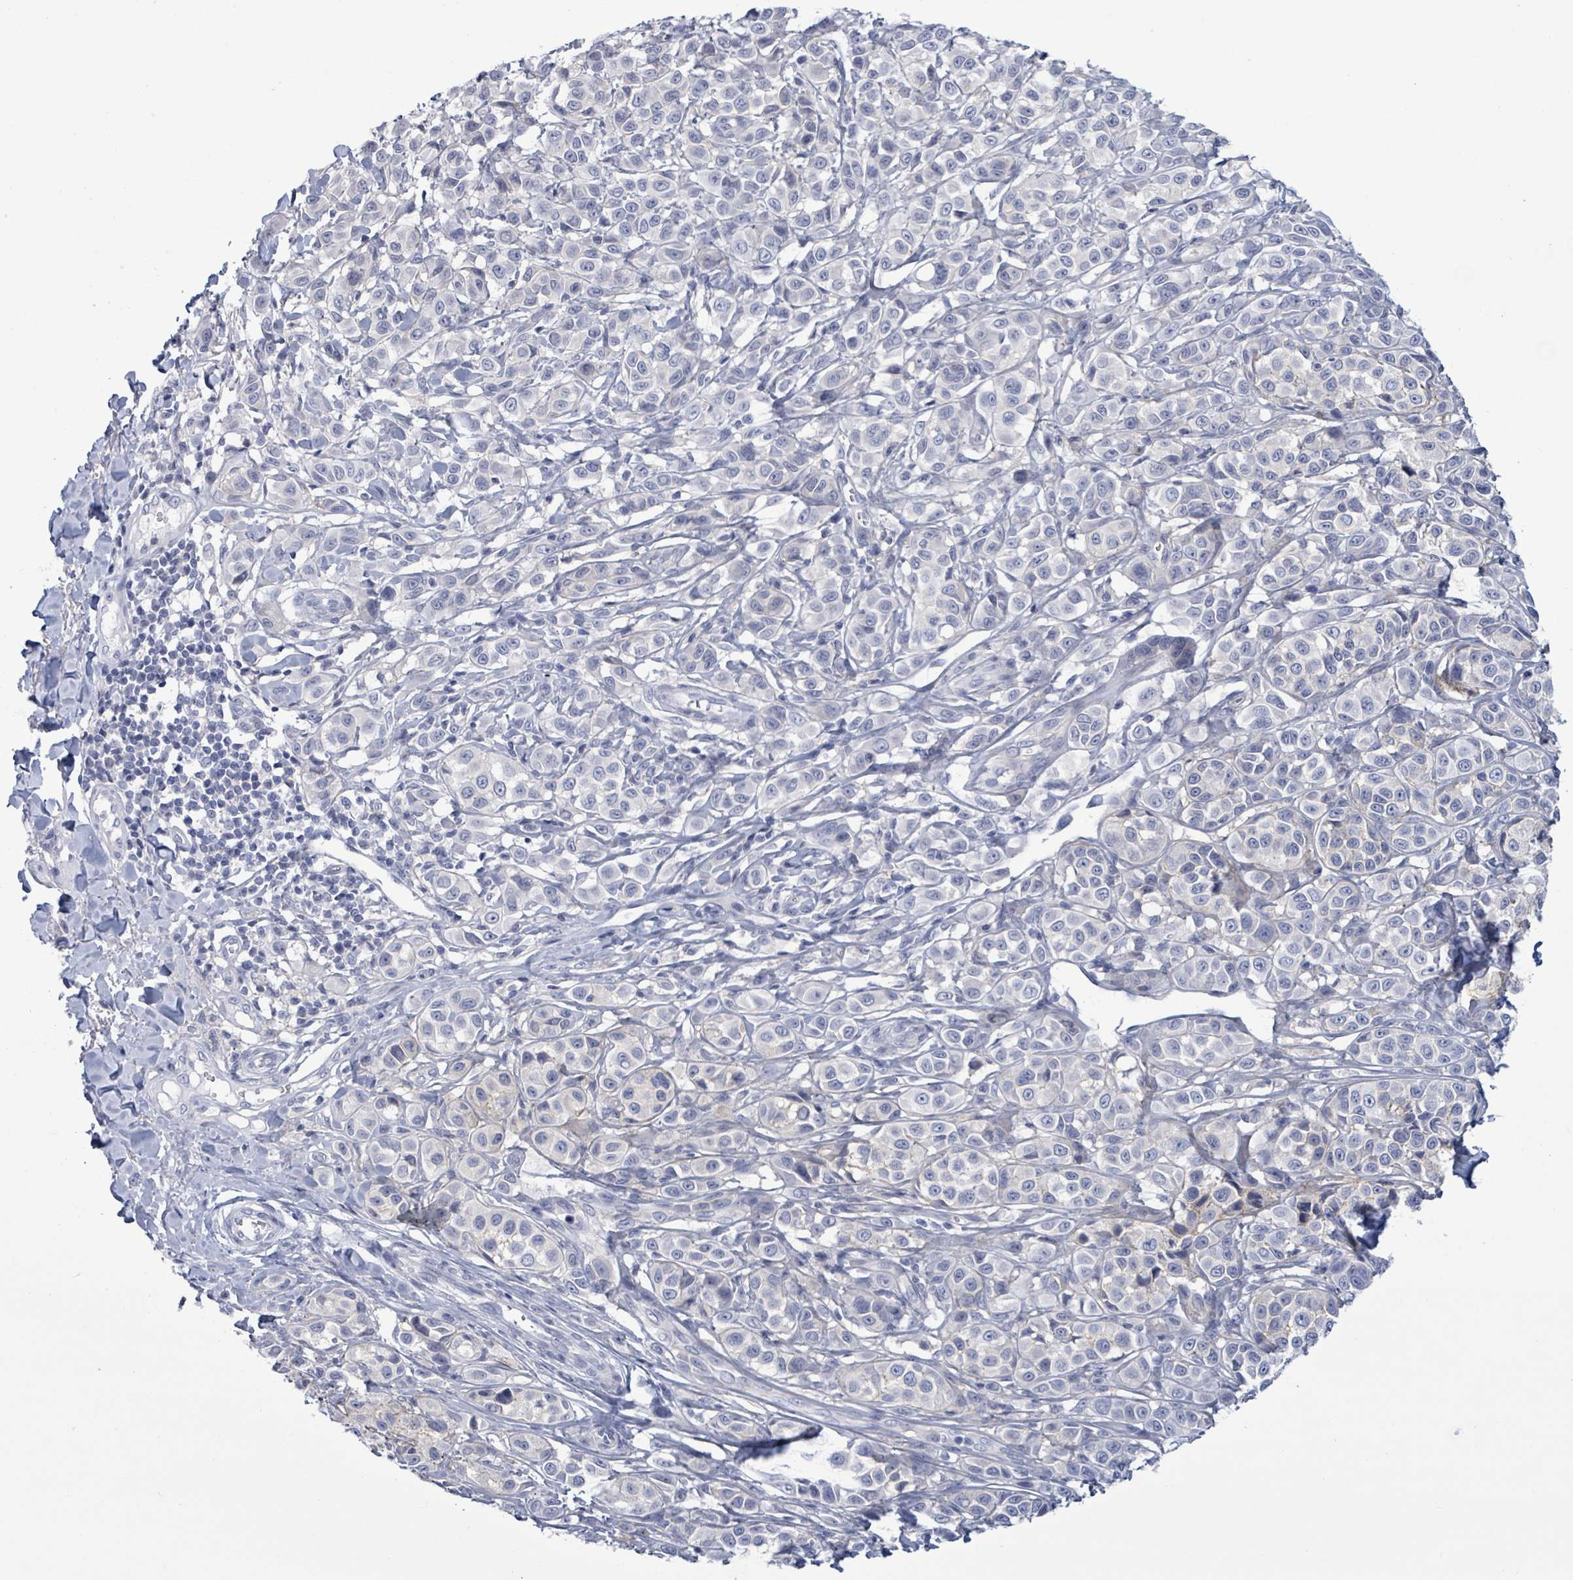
{"staining": {"intensity": "negative", "quantity": "none", "location": "none"}, "tissue": "melanoma", "cell_type": "Tumor cells", "image_type": "cancer", "snomed": [{"axis": "morphology", "description": "Malignant melanoma, NOS"}, {"axis": "topography", "description": "Skin"}], "caption": "Melanoma was stained to show a protein in brown. There is no significant expression in tumor cells.", "gene": "BSG", "patient": {"sex": "male", "age": 39}}